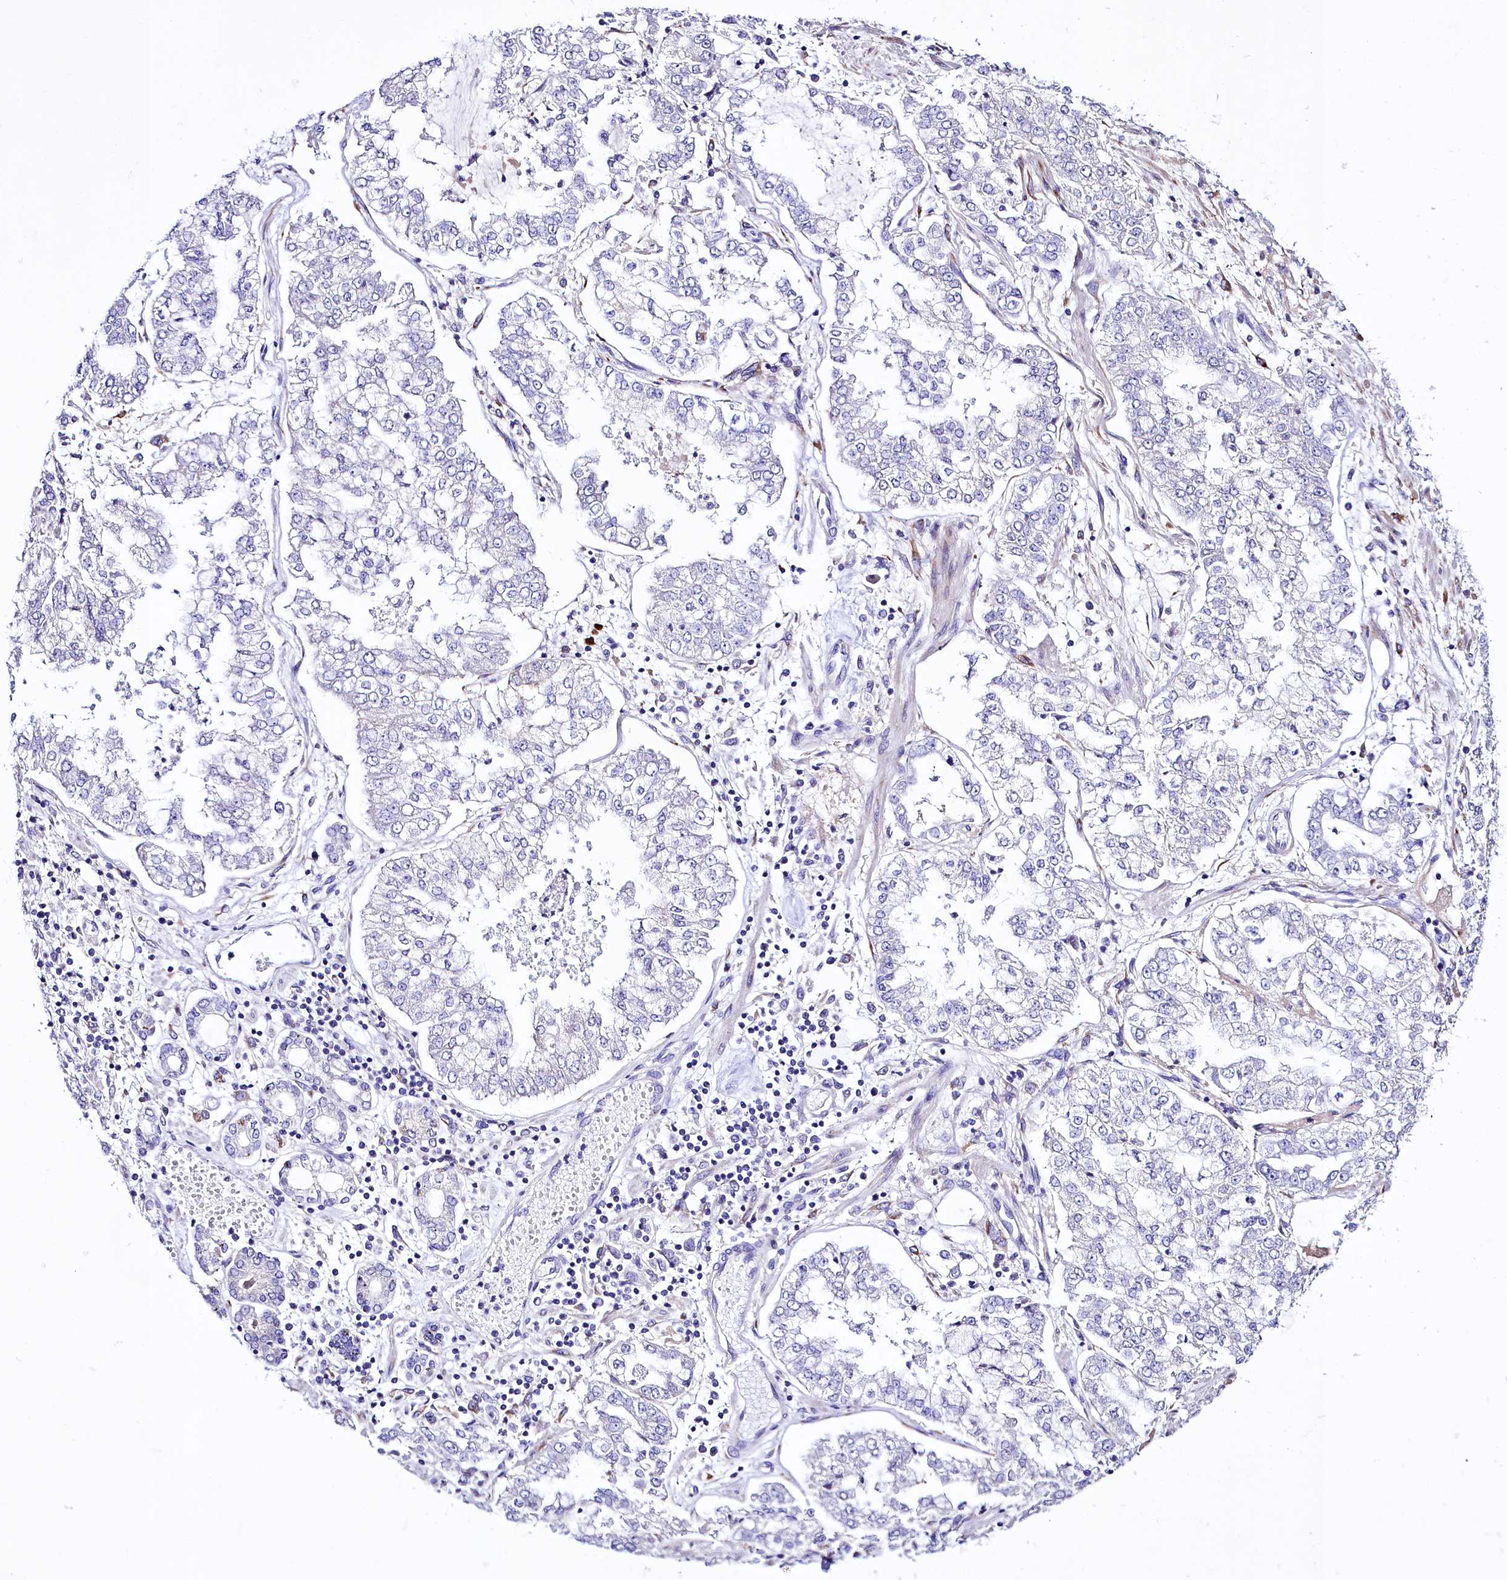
{"staining": {"intensity": "negative", "quantity": "none", "location": "none"}, "tissue": "stomach cancer", "cell_type": "Tumor cells", "image_type": "cancer", "snomed": [{"axis": "morphology", "description": "Adenocarcinoma, NOS"}, {"axis": "topography", "description": "Stomach"}], "caption": "Tumor cells show no significant protein positivity in stomach cancer. (Immunohistochemistry, brightfield microscopy, high magnification).", "gene": "A2ML1", "patient": {"sex": "male", "age": 76}}